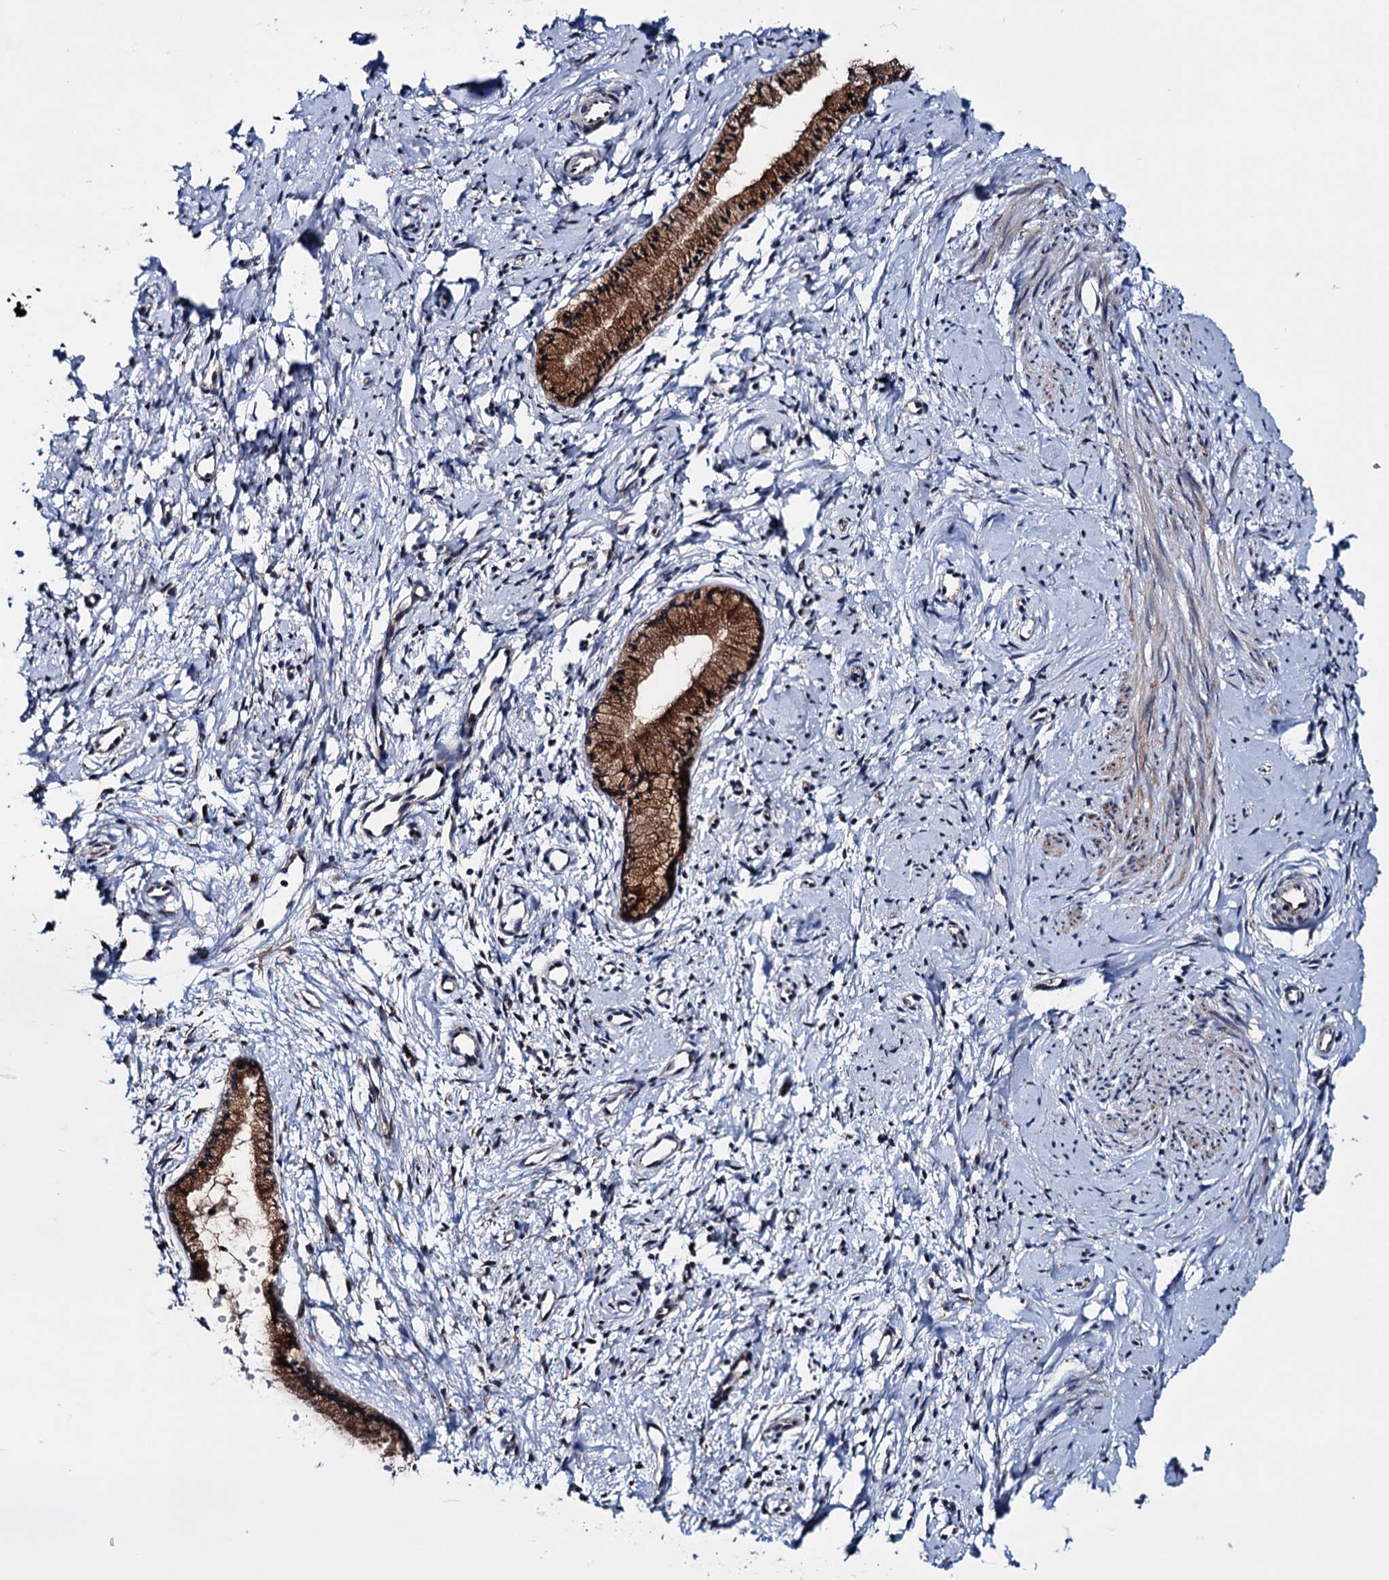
{"staining": {"intensity": "strong", "quantity": ">75%", "location": "cytoplasmic/membranous"}, "tissue": "cervix", "cell_type": "Glandular cells", "image_type": "normal", "snomed": [{"axis": "morphology", "description": "Normal tissue, NOS"}, {"axis": "topography", "description": "Cervix"}], "caption": "A high amount of strong cytoplasmic/membranous positivity is appreciated in approximately >75% of glandular cells in unremarkable cervix.", "gene": "EYA4", "patient": {"sex": "female", "age": 57}}